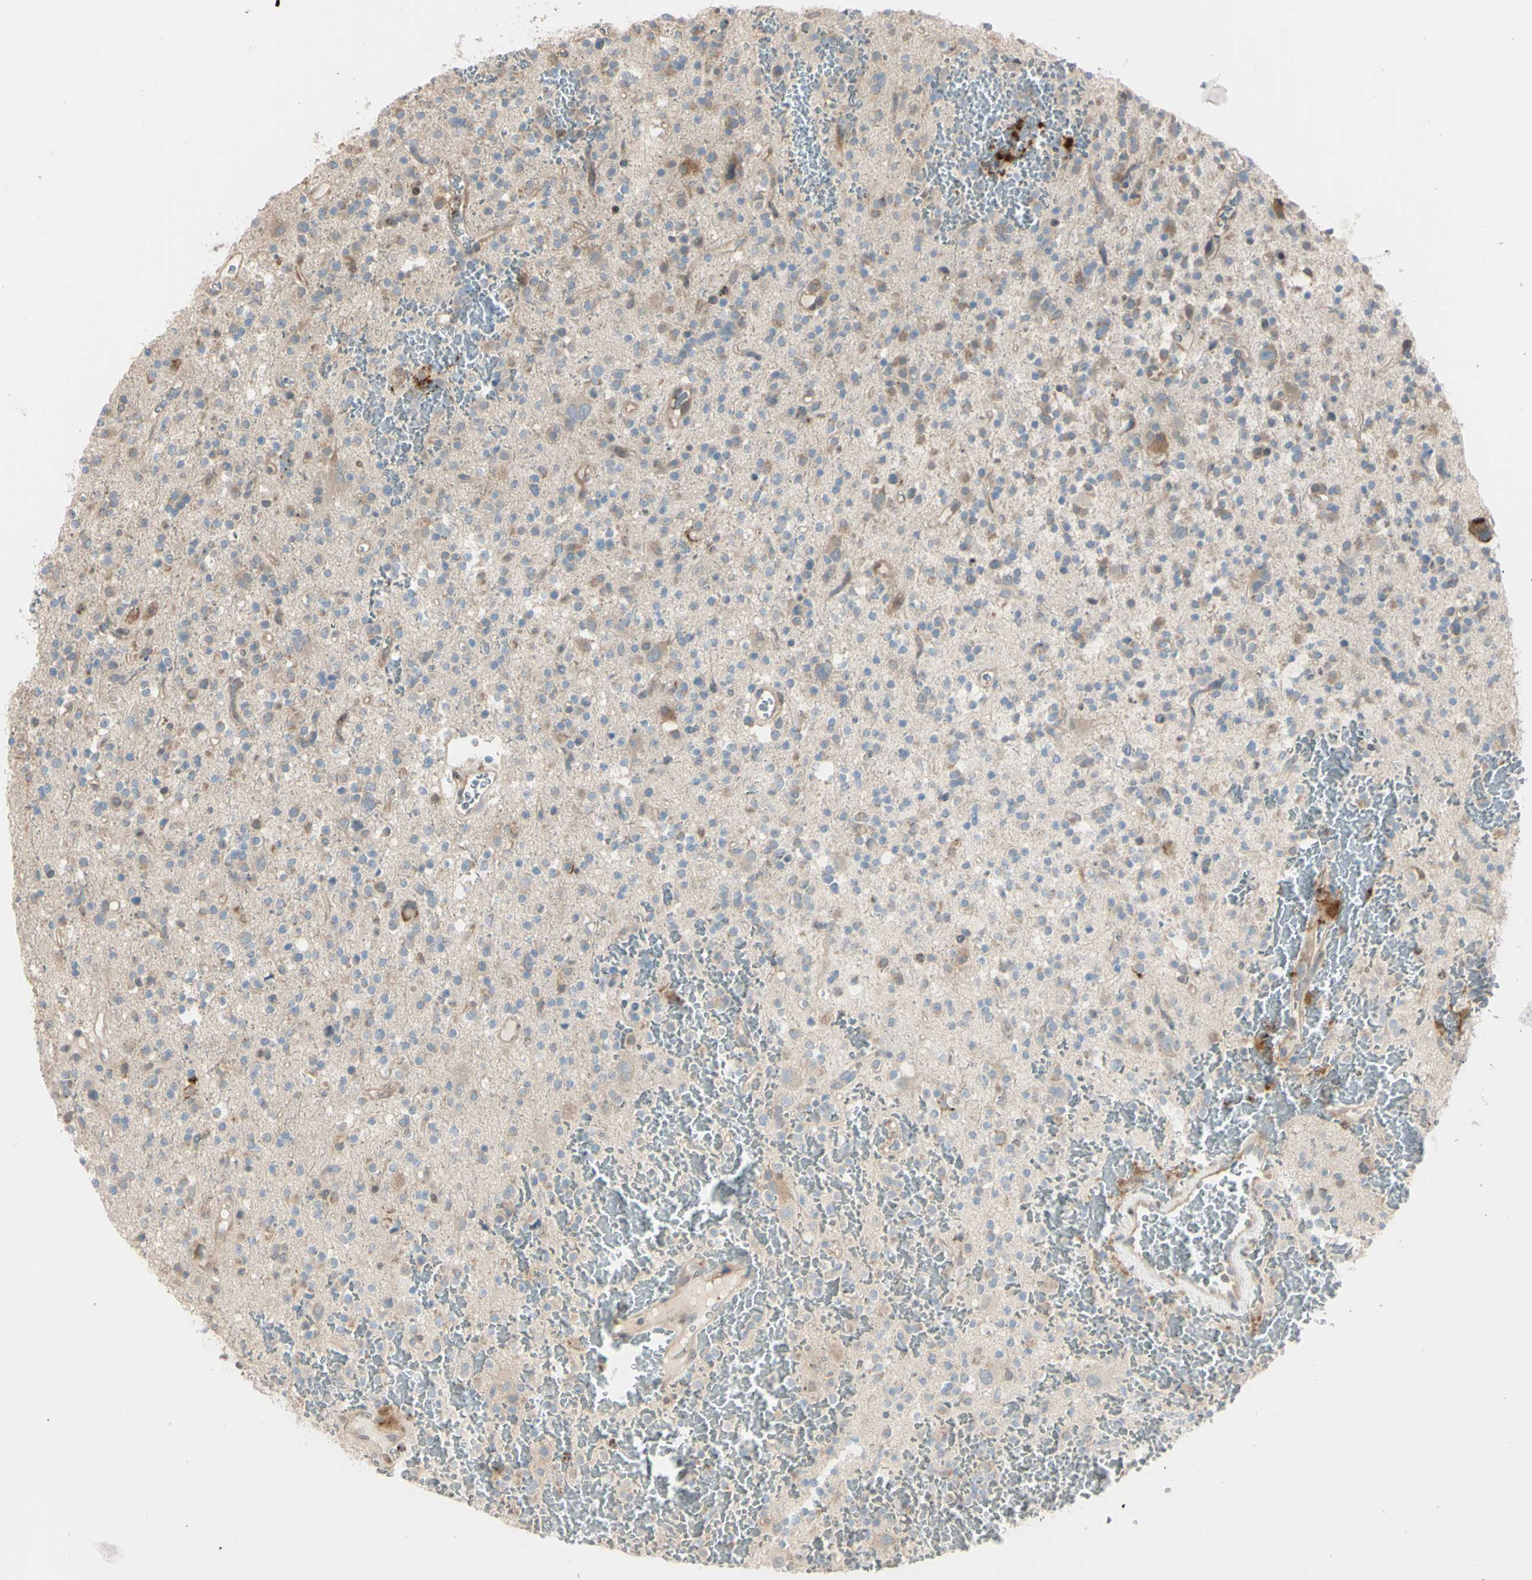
{"staining": {"intensity": "weak", "quantity": "25%-75%", "location": "cytoplasmic/membranous"}, "tissue": "glioma", "cell_type": "Tumor cells", "image_type": "cancer", "snomed": [{"axis": "morphology", "description": "Glioma, malignant, High grade"}, {"axis": "topography", "description": "Brain"}], "caption": "This is a histology image of immunohistochemistry staining of glioma, which shows weak expression in the cytoplasmic/membranous of tumor cells.", "gene": "EIF5A", "patient": {"sex": "male", "age": 47}}